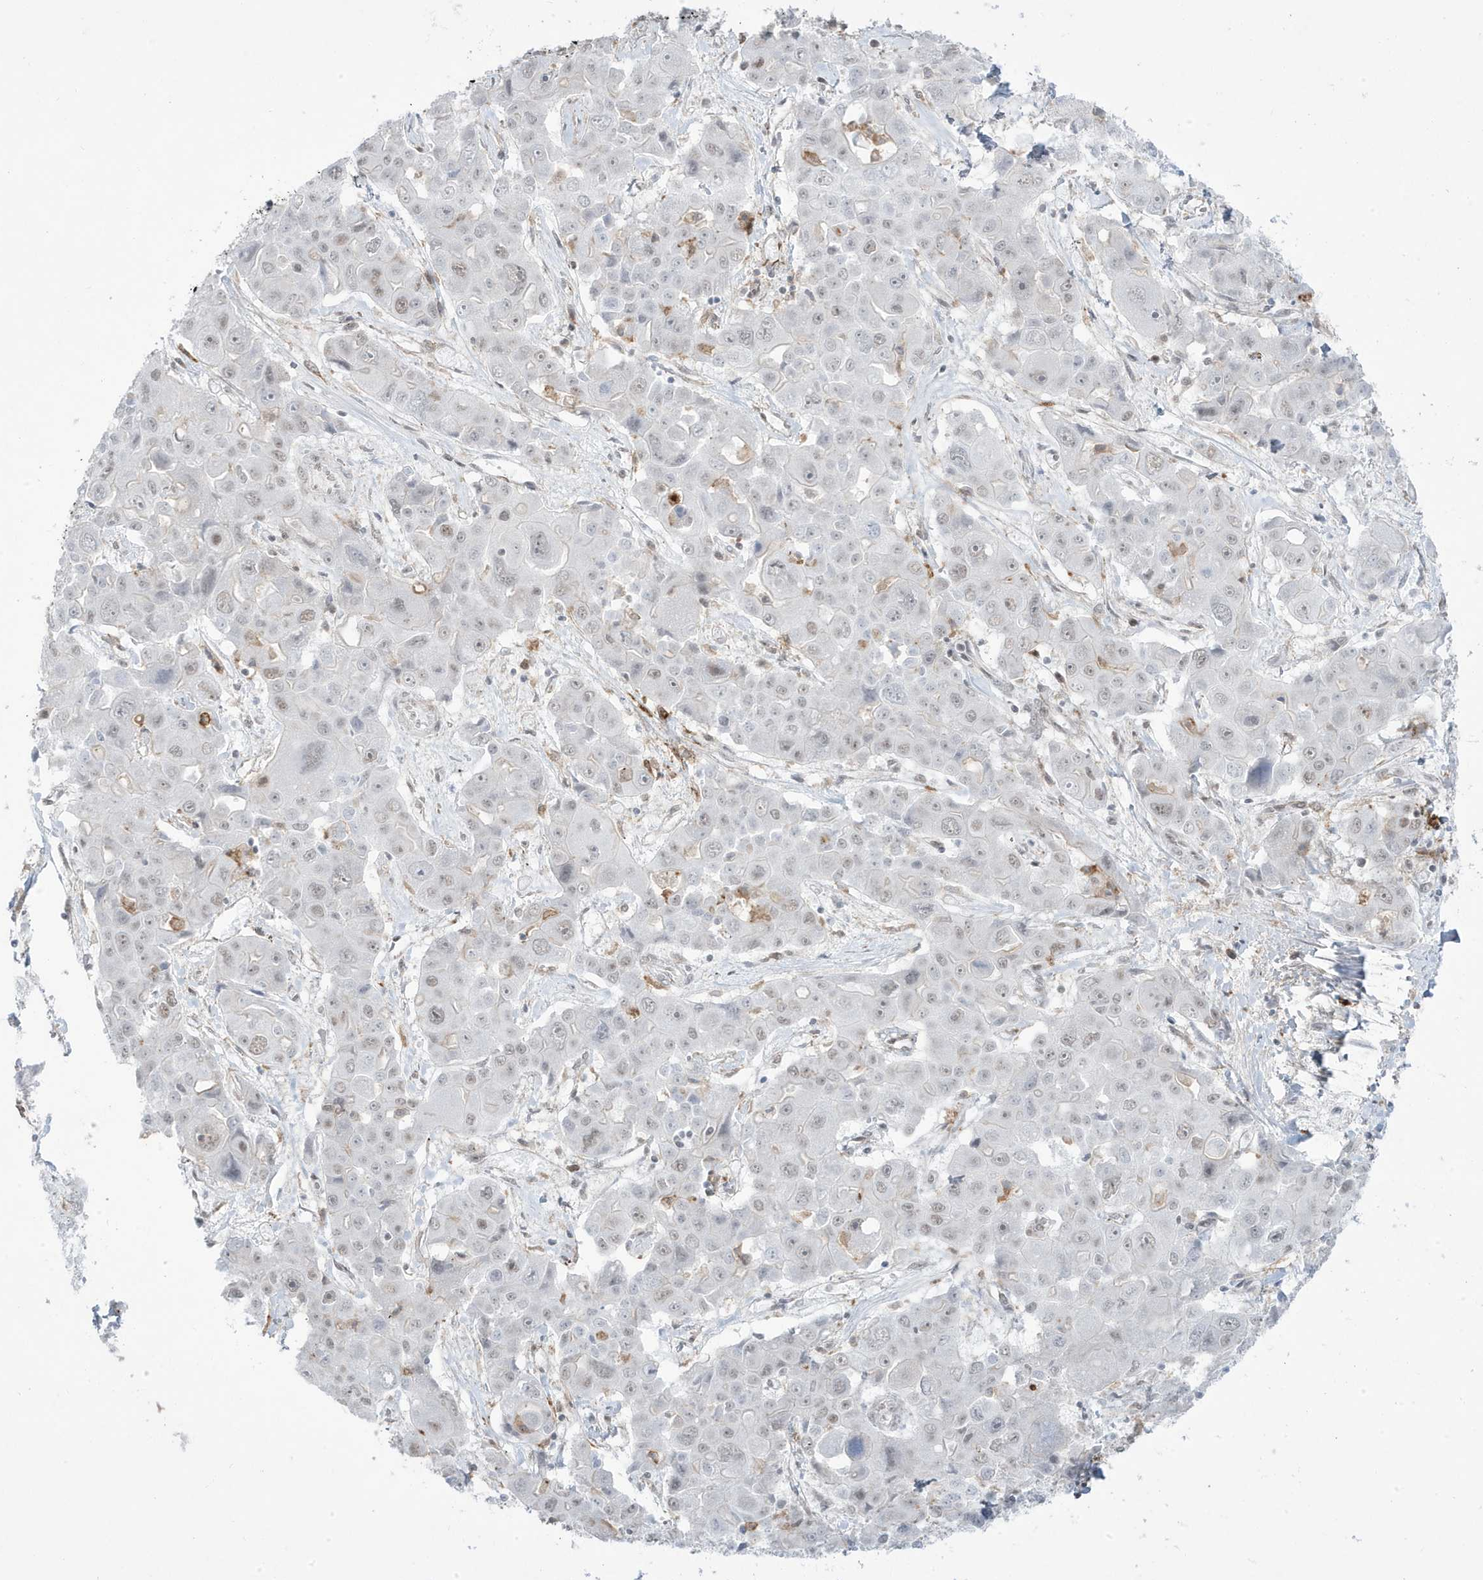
{"staining": {"intensity": "weak", "quantity": "<25%", "location": "nuclear"}, "tissue": "liver cancer", "cell_type": "Tumor cells", "image_type": "cancer", "snomed": [{"axis": "morphology", "description": "Cholangiocarcinoma"}, {"axis": "topography", "description": "Liver"}], "caption": "IHC image of neoplastic tissue: liver cancer stained with DAB (3,3'-diaminobenzidine) demonstrates no significant protein staining in tumor cells.", "gene": "ADAMTSL3", "patient": {"sex": "male", "age": 67}}